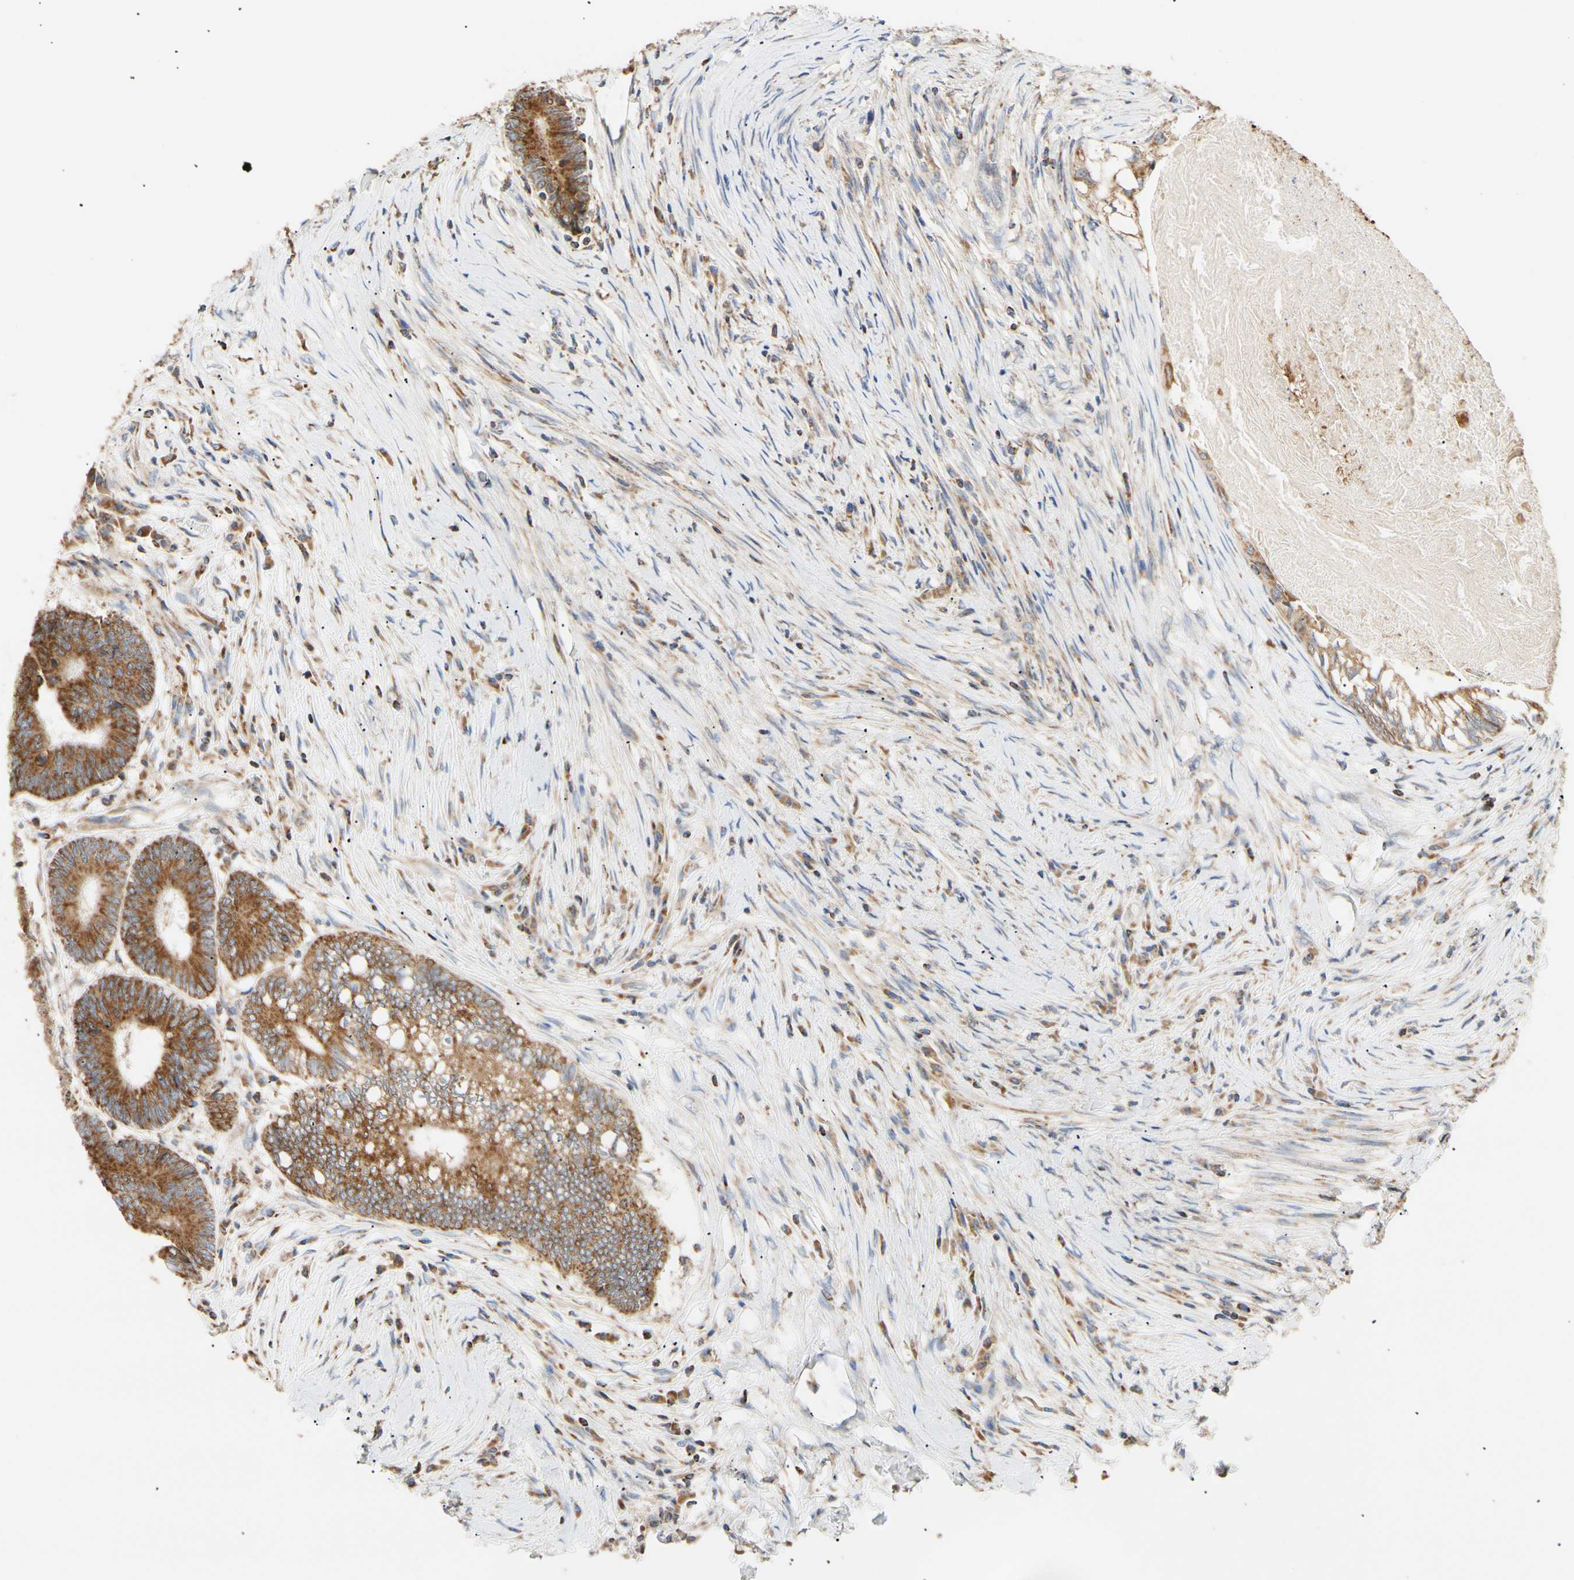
{"staining": {"intensity": "strong", "quantity": ">75%", "location": "cytoplasmic/membranous"}, "tissue": "colorectal cancer", "cell_type": "Tumor cells", "image_type": "cancer", "snomed": [{"axis": "morphology", "description": "Adenocarcinoma, NOS"}, {"axis": "topography", "description": "Rectum"}], "caption": "A brown stain highlights strong cytoplasmic/membranous expression of a protein in human adenocarcinoma (colorectal) tumor cells. (brown staining indicates protein expression, while blue staining denotes nuclei).", "gene": "PLGRKT", "patient": {"sex": "male", "age": 63}}